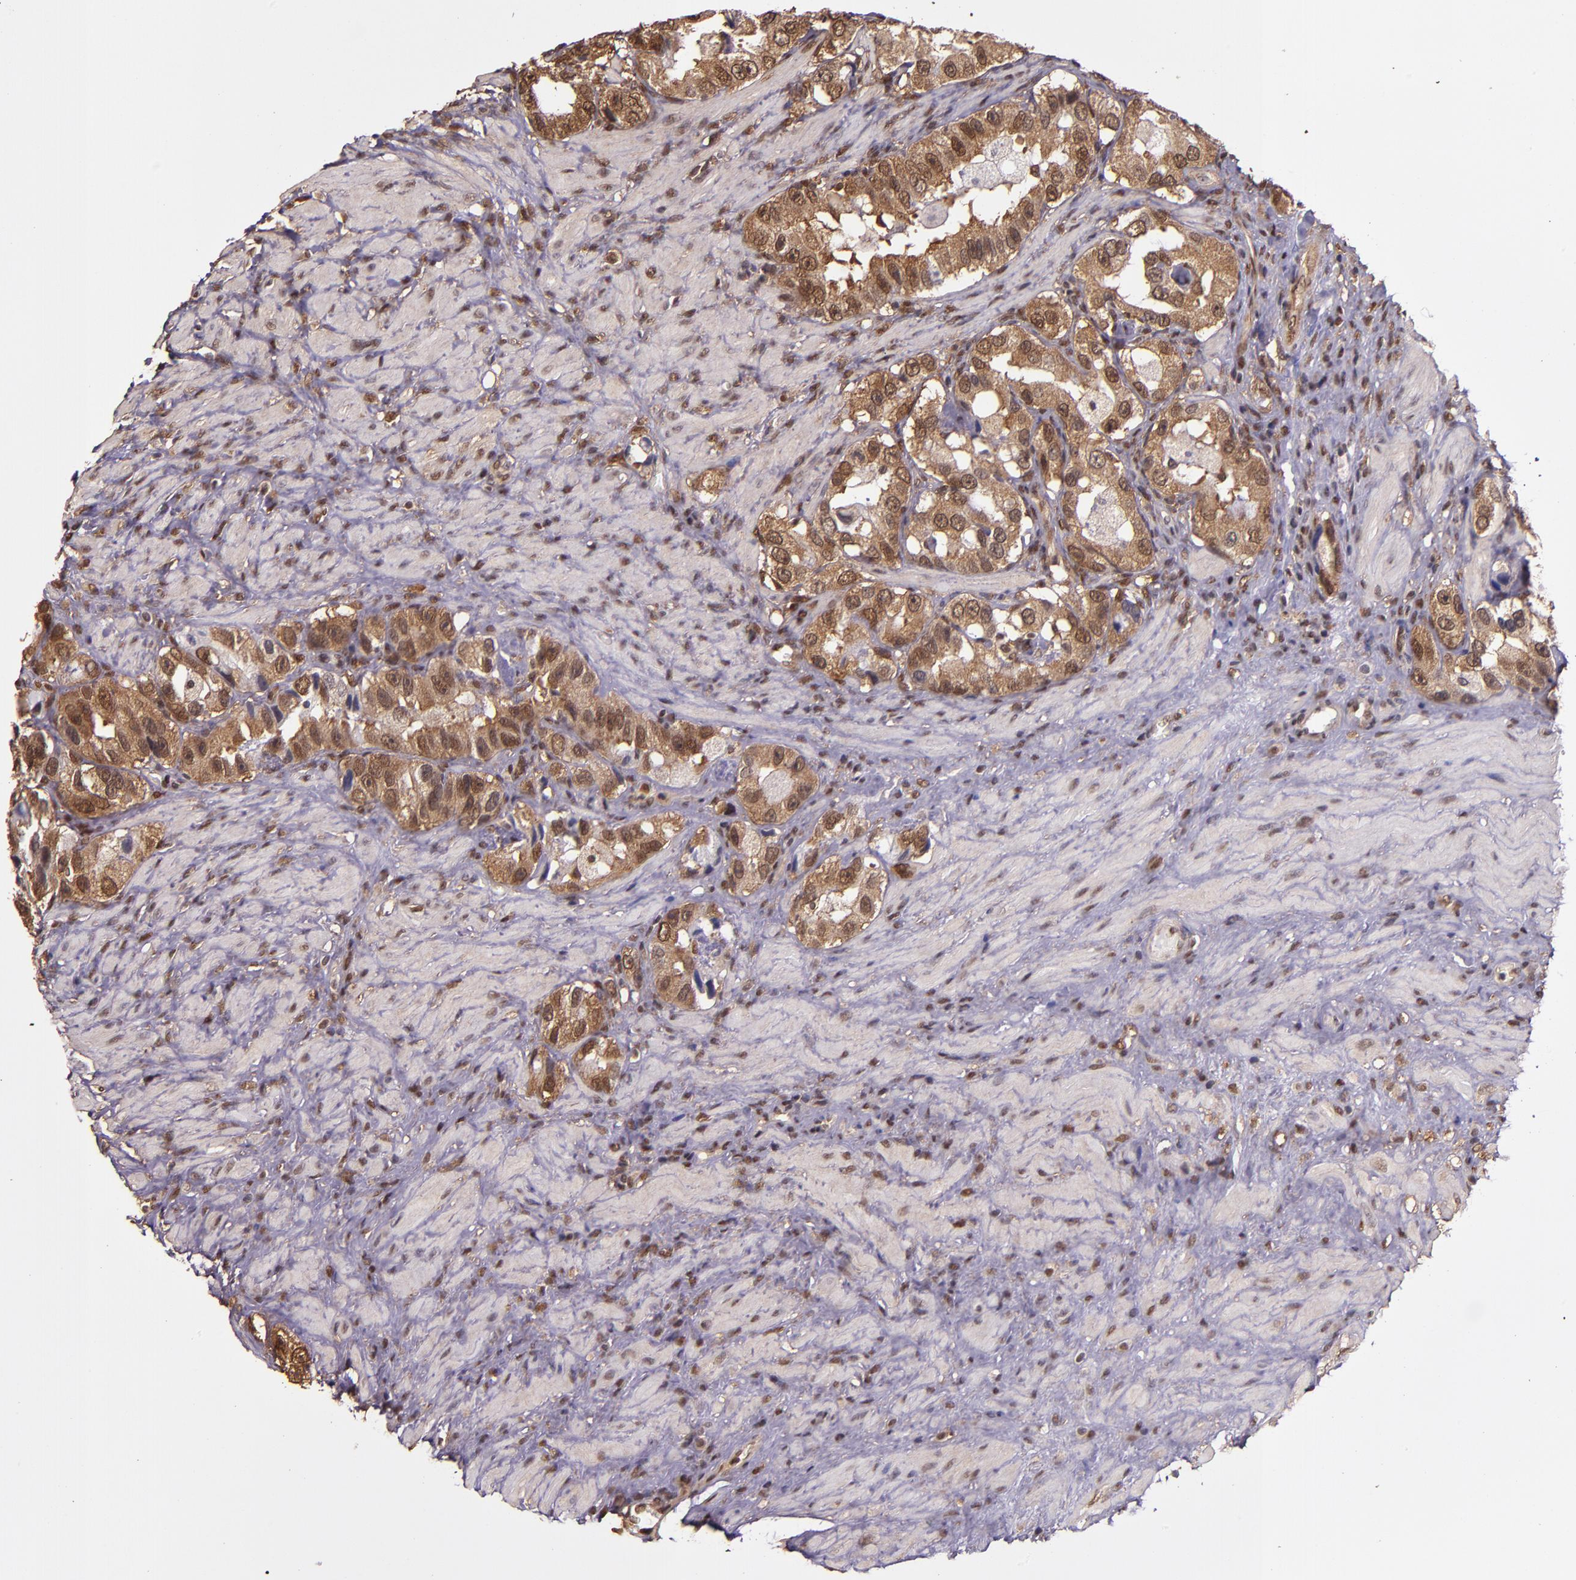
{"staining": {"intensity": "strong", "quantity": ">75%", "location": "cytoplasmic/membranous,nuclear"}, "tissue": "prostate cancer", "cell_type": "Tumor cells", "image_type": "cancer", "snomed": [{"axis": "morphology", "description": "Adenocarcinoma, High grade"}, {"axis": "topography", "description": "Prostate"}], "caption": "Protein staining of prostate cancer (high-grade adenocarcinoma) tissue reveals strong cytoplasmic/membranous and nuclear expression in about >75% of tumor cells.", "gene": "STAT6", "patient": {"sex": "male", "age": 63}}